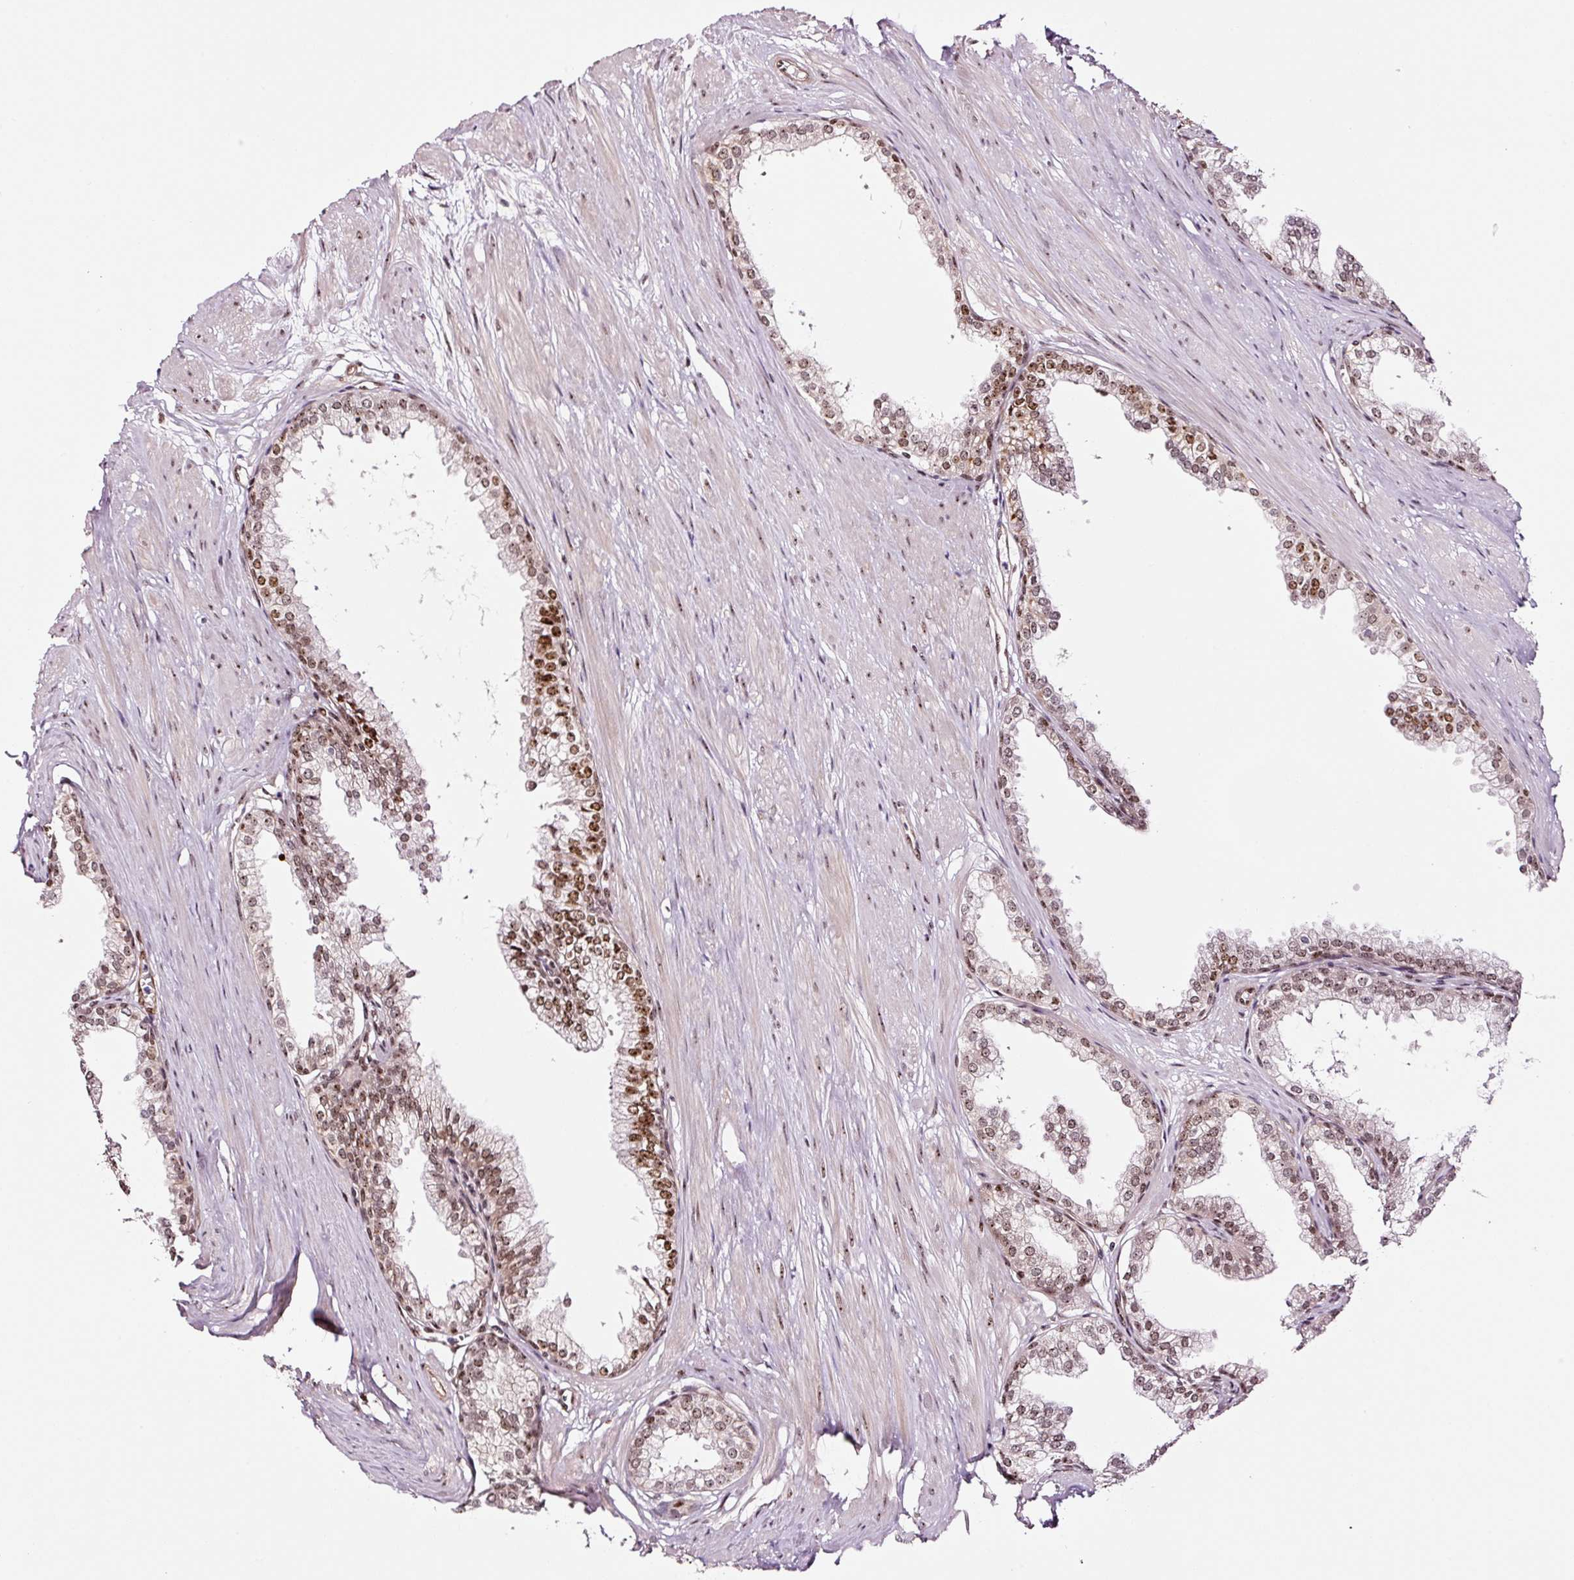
{"staining": {"intensity": "moderate", "quantity": ">75%", "location": "nuclear"}, "tissue": "prostate", "cell_type": "Glandular cells", "image_type": "normal", "snomed": [{"axis": "morphology", "description": "Normal tissue, NOS"}, {"axis": "topography", "description": "Prostate"}, {"axis": "topography", "description": "Peripheral nerve tissue"}], "caption": "Moderate nuclear positivity for a protein is appreciated in about >75% of glandular cells of normal prostate using IHC.", "gene": "GNL3", "patient": {"sex": "male", "age": 55}}